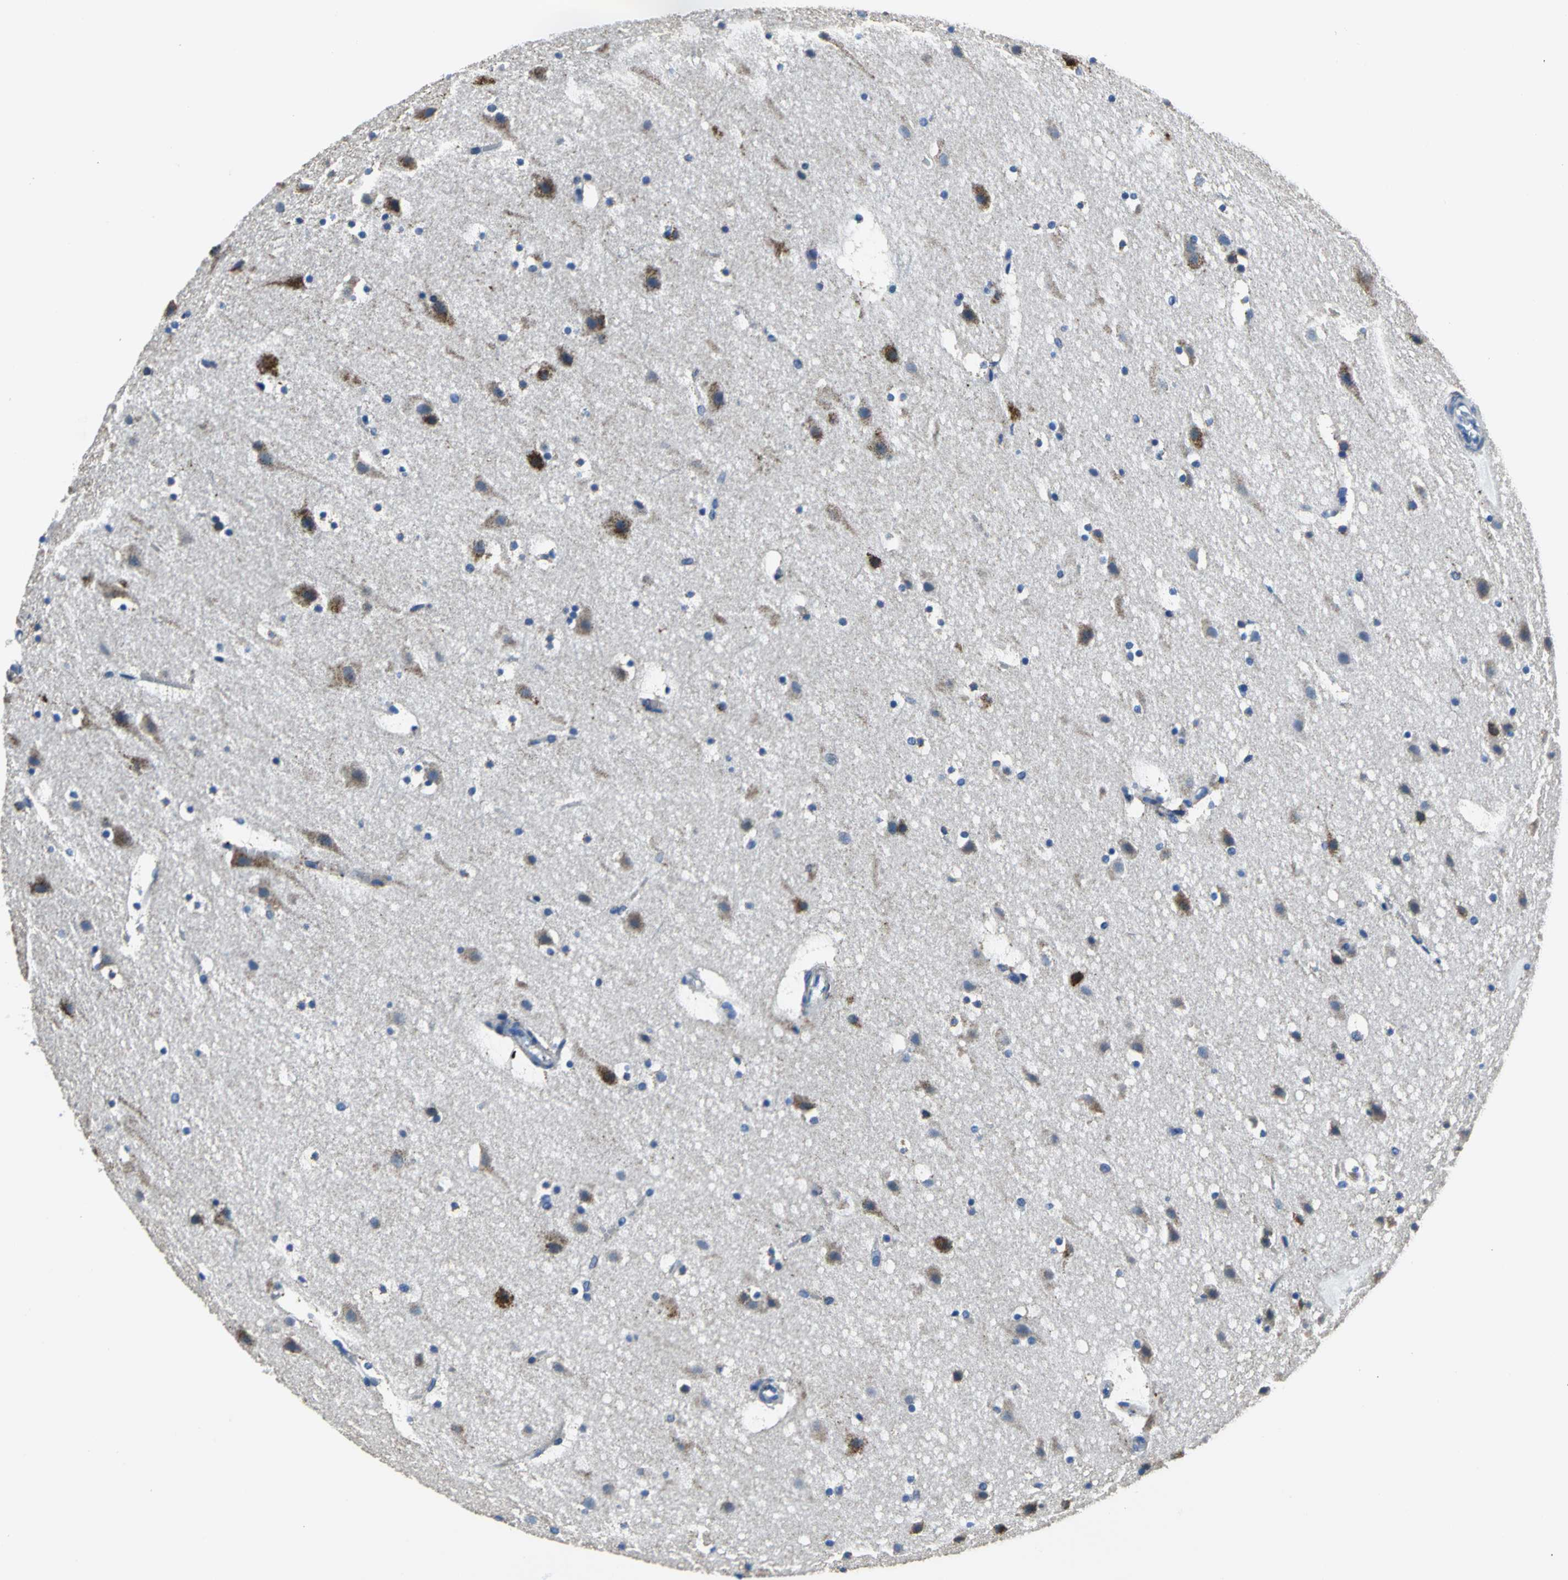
{"staining": {"intensity": "negative", "quantity": "none", "location": "none"}, "tissue": "cerebral cortex", "cell_type": "Endothelial cells", "image_type": "normal", "snomed": [{"axis": "morphology", "description": "Normal tissue, NOS"}, {"axis": "topography", "description": "Cerebral cortex"}], "caption": "Immunohistochemical staining of normal cerebral cortex shows no significant positivity in endothelial cells.", "gene": "IFI6", "patient": {"sex": "male", "age": 45}}